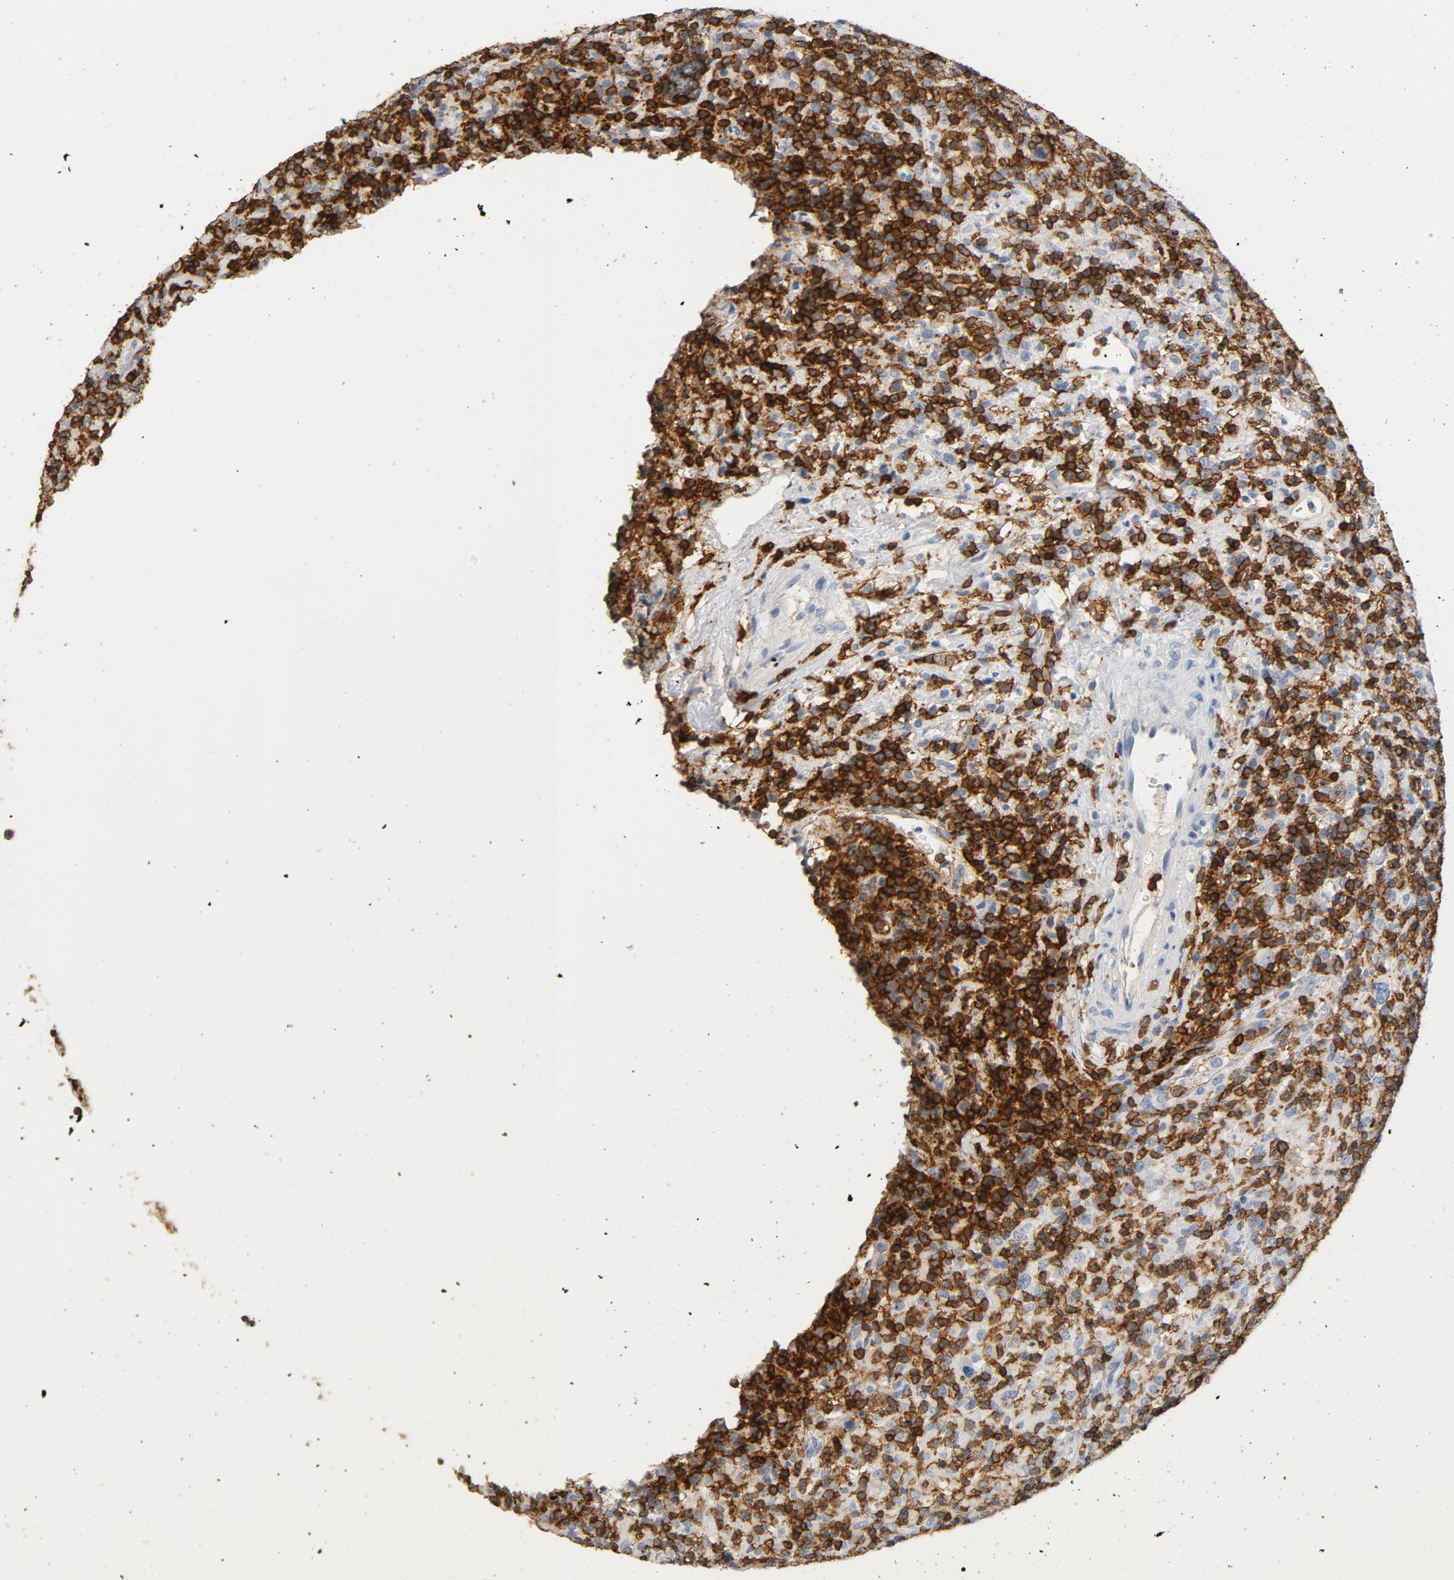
{"staining": {"intensity": "negative", "quantity": "none", "location": "none"}, "tissue": "lymphoma", "cell_type": "Tumor cells", "image_type": "cancer", "snomed": [{"axis": "morphology", "description": "Hodgkin's disease, NOS"}, {"axis": "topography", "description": "Lymph node"}], "caption": "Hodgkin's disease stained for a protein using IHC exhibits no positivity tumor cells.", "gene": "CD247", "patient": {"sex": "male", "age": 65}}